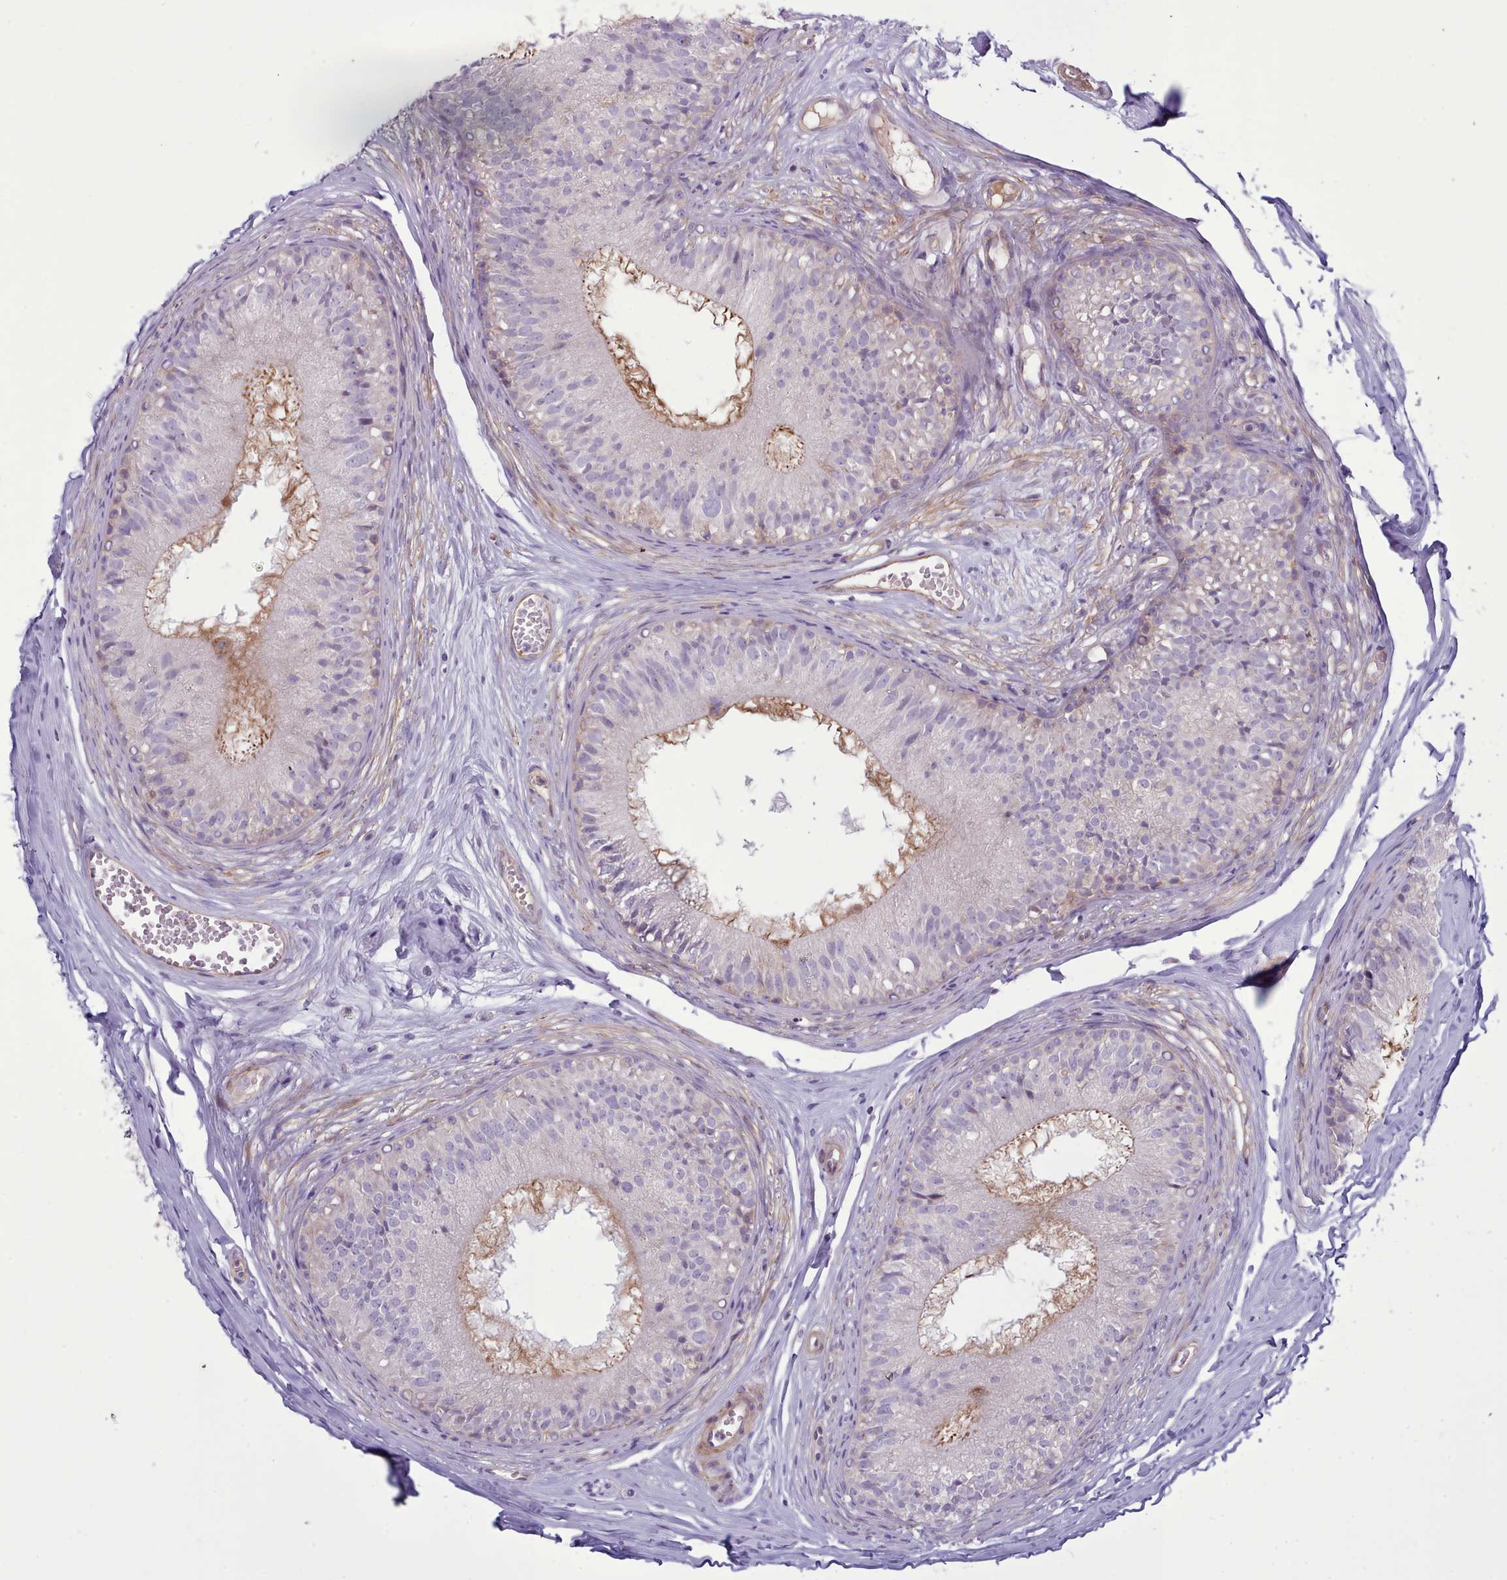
{"staining": {"intensity": "moderate", "quantity": "25%-75%", "location": "cytoplasmic/membranous"}, "tissue": "epididymis", "cell_type": "Glandular cells", "image_type": "normal", "snomed": [{"axis": "morphology", "description": "Normal tissue, NOS"}, {"axis": "morphology", "description": "Seminoma in situ"}, {"axis": "topography", "description": "Testis"}, {"axis": "topography", "description": "Epididymis"}], "caption": "DAB immunohistochemical staining of unremarkable human epididymis demonstrates moderate cytoplasmic/membranous protein staining in approximately 25%-75% of glandular cells.", "gene": "TENT4B", "patient": {"sex": "male", "age": 28}}